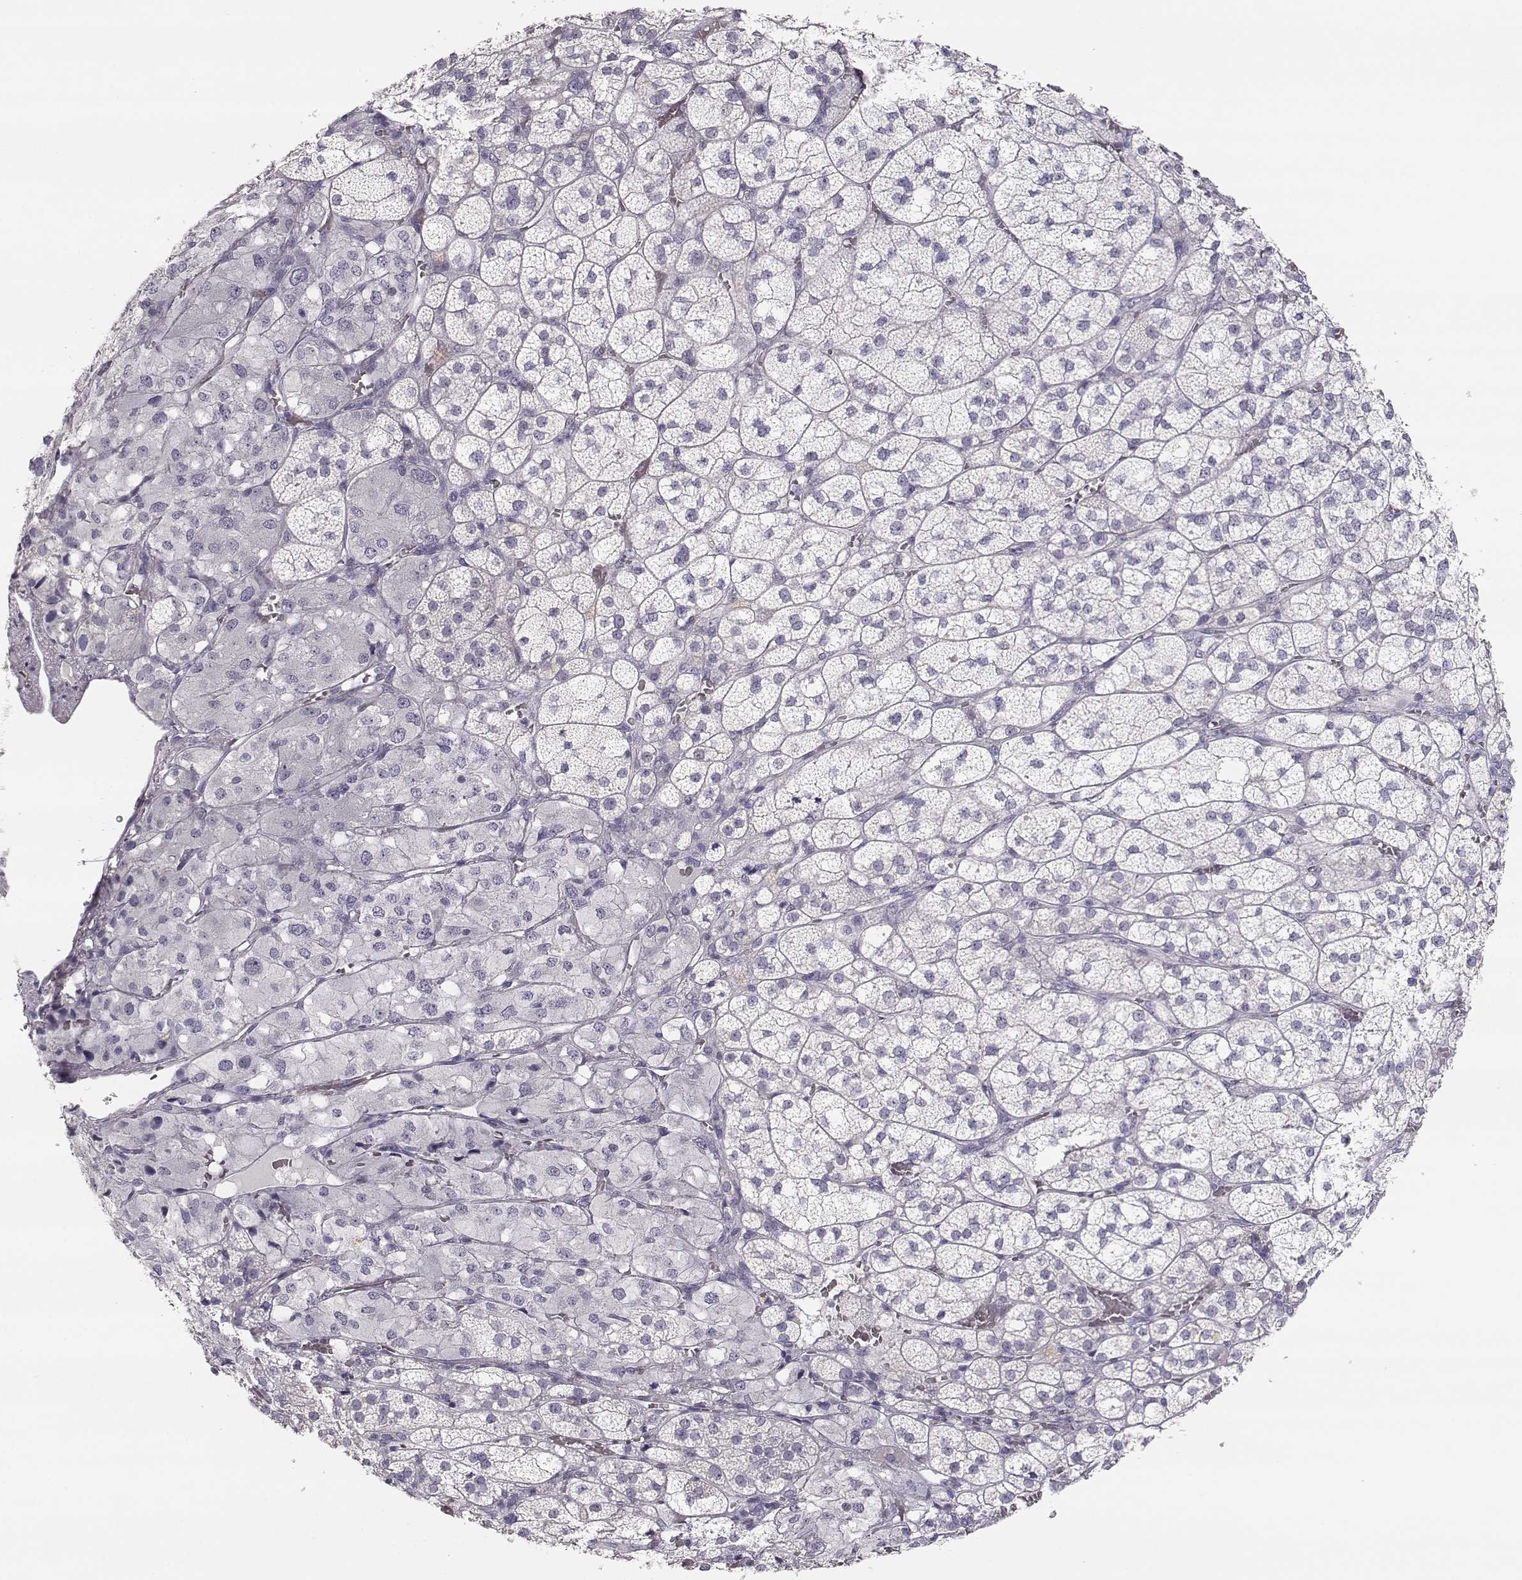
{"staining": {"intensity": "negative", "quantity": "none", "location": "none"}, "tissue": "adrenal gland", "cell_type": "Glandular cells", "image_type": "normal", "snomed": [{"axis": "morphology", "description": "Normal tissue, NOS"}, {"axis": "topography", "description": "Adrenal gland"}], "caption": "Image shows no protein expression in glandular cells of normal adrenal gland.", "gene": "TKTL1", "patient": {"sex": "female", "age": 60}}